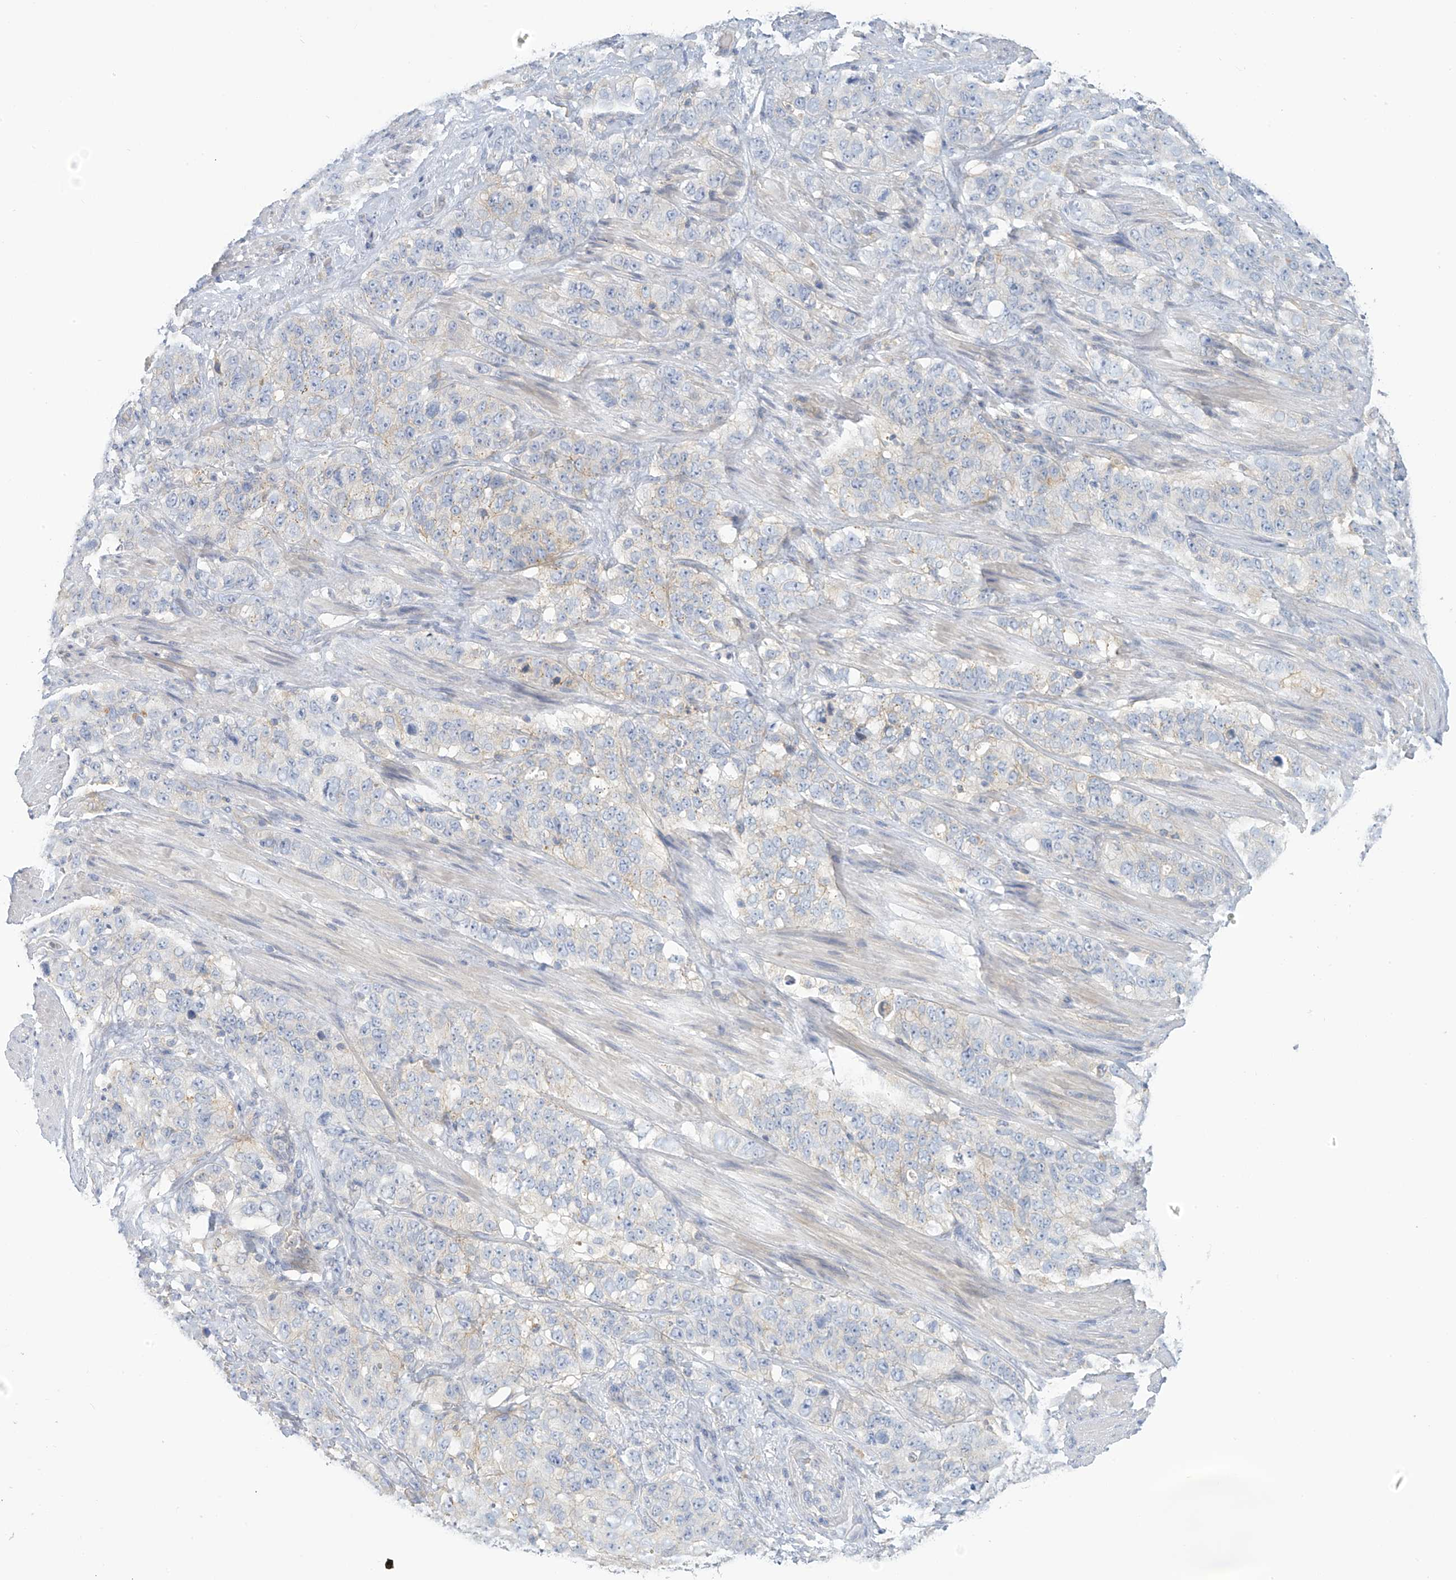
{"staining": {"intensity": "negative", "quantity": "none", "location": "none"}, "tissue": "stomach cancer", "cell_type": "Tumor cells", "image_type": "cancer", "snomed": [{"axis": "morphology", "description": "Adenocarcinoma, NOS"}, {"axis": "topography", "description": "Stomach"}], "caption": "This is an immunohistochemistry photomicrograph of human stomach cancer. There is no expression in tumor cells.", "gene": "SLC6A12", "patient": {"sex": "male", "age": 48}}